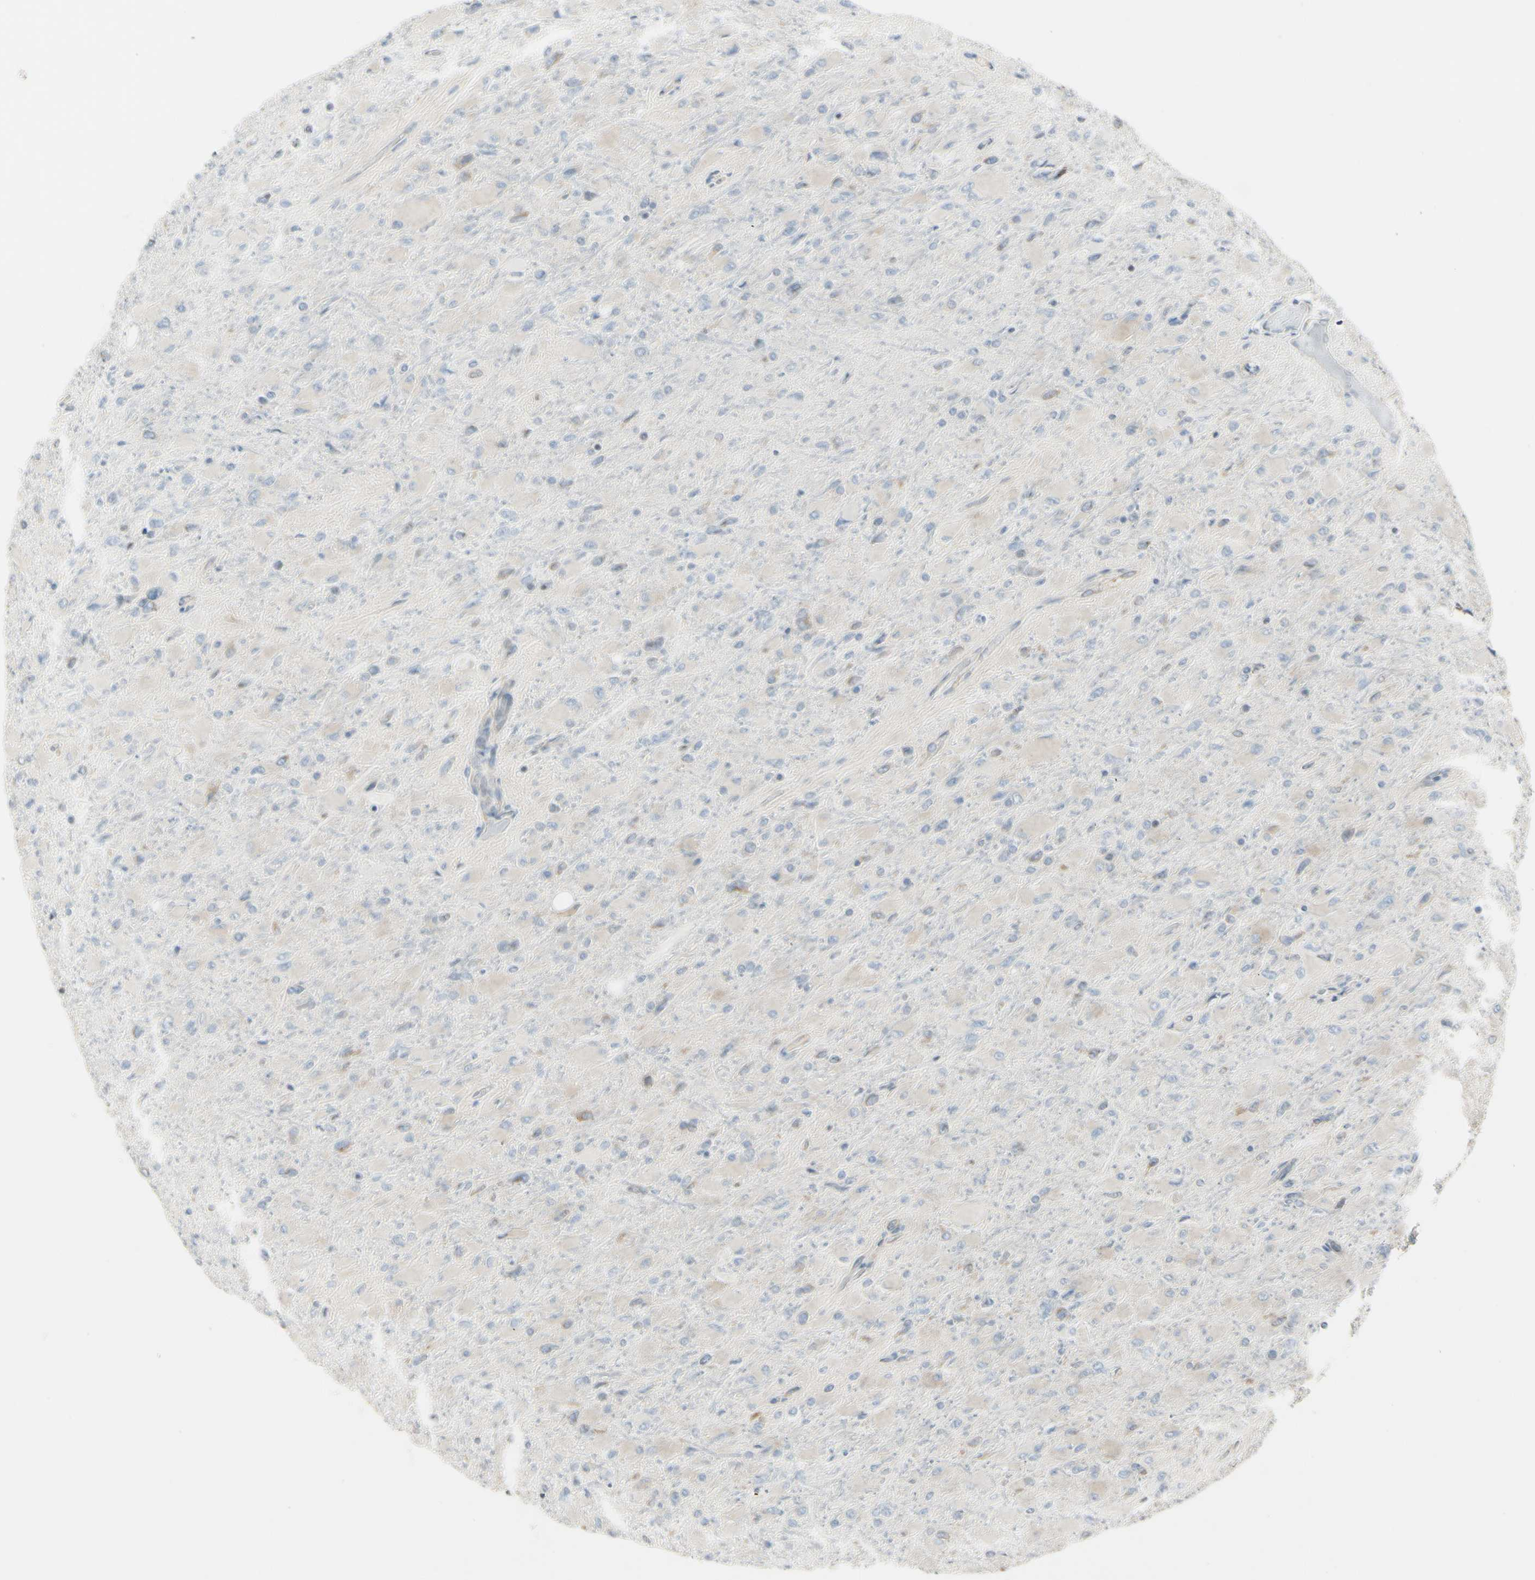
{"staining": {"intensity": "weak", "quantity": "<25%", "location": "cytoplasmic/membranous"}, "tissue": "glioma", "cell_type": "Tumor cells", "image_type": "cancer", "snomed": [{"axis": "morphology", "description": "Glioma, malignant, High grade"}, {"axis": "topography", "description": "Cerebral cortex"}], "caption": "High magnification brightfield microscopy of glioma stained with DAB (brown) and counterstained with hematoxylin (blue): tumor cells show no significant positivity.", "gene": "SELENOS", "patient": {"sex": "female", "age": 36}}